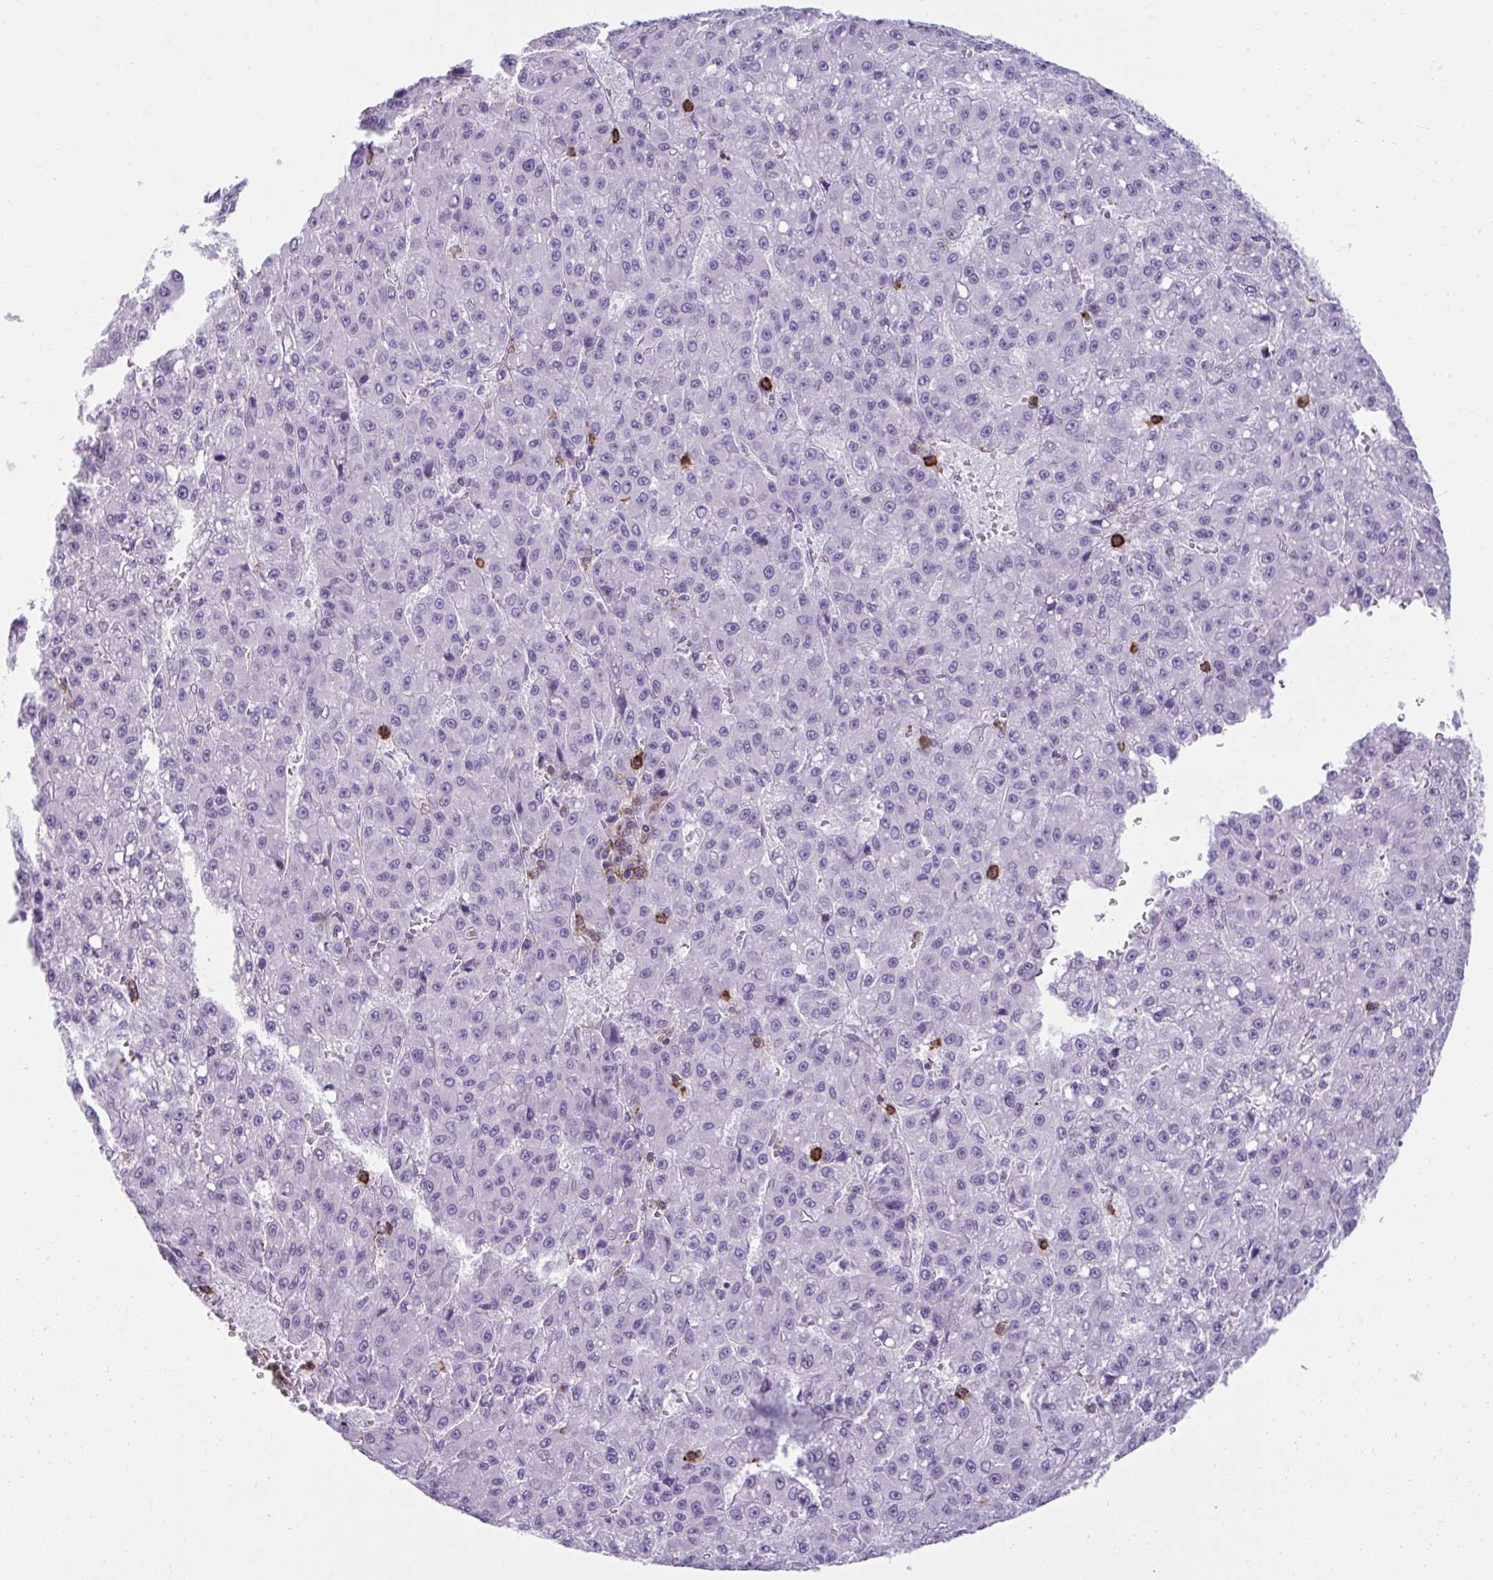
{"staining": {"intensity": "negative", "quantity": "none", "location": "none"}, "tissue": "liver cancer", "cell_type": "Tumor cells", "image_type": "cancer", "snomed": [{"axis": "morphology", "description": "Carcinoma, Hepatocellular, NOS"}, {"axis": "topography", "description": "Liver"}], "caption": "The photomicrograph shows no staining of tumor cells in hepatocellular carcinoma (liver).", "gene": "SPN", "patient": {"sex": "male", "age": 70}}